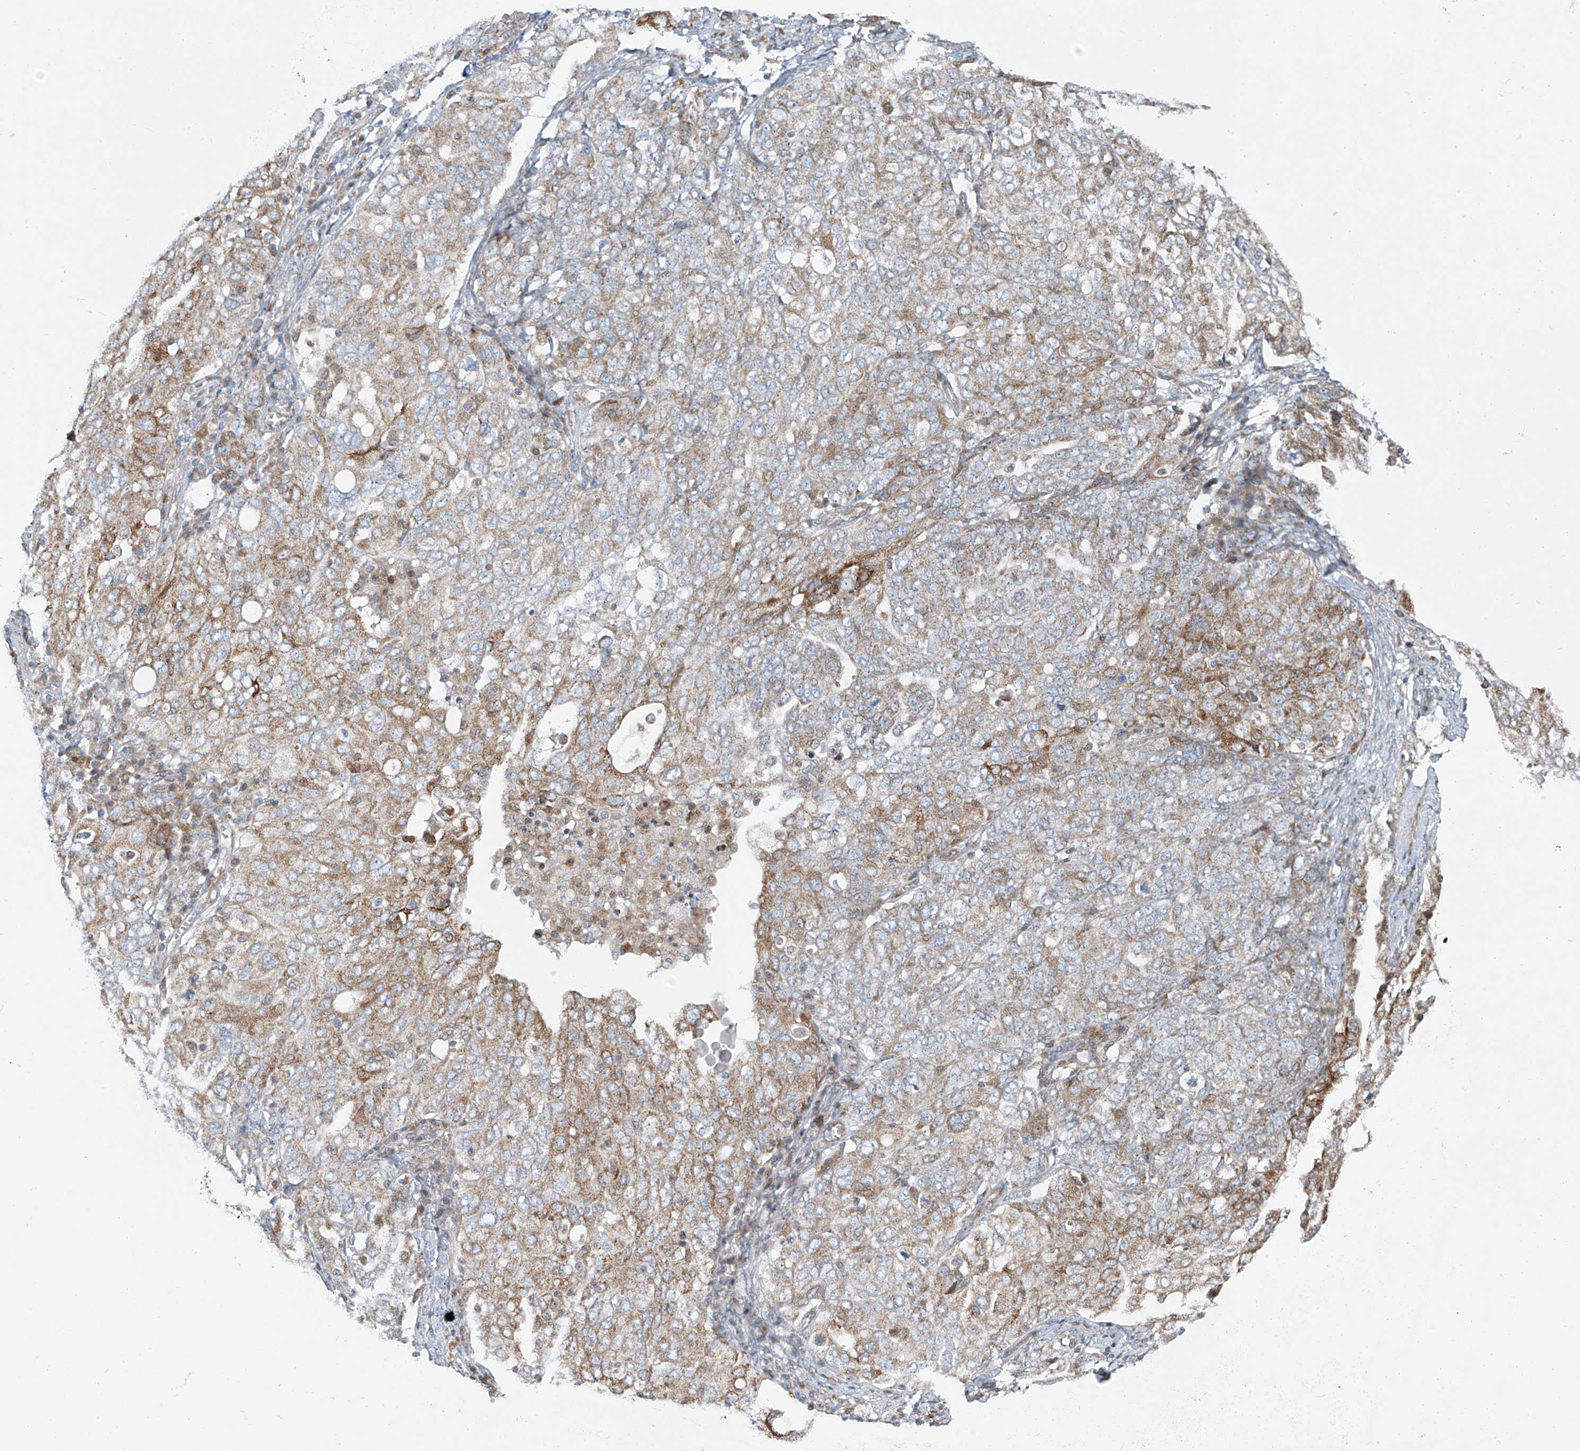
{"staining": {"intensity": "moderate", "quantity": "25%-75%", "location": "cytoplasmic/membranous"}, "tissue": "ovarian cancer", "cell_type": "Tumor cells", "image_type": "cancer", "snomed": [{"axis": "morphology", "description": "Carcinoma, endometroid"}, {"axis": "topography", "description": "Ovary"}], "caption": "The photomicrograph demonstrates staining of ovarian cancer, revealing moderate cytoplasmic/membranous protein expression (brown color) within tumor cells.", "gene": "HIC2", "patient": {"sex": "female", "age": 62}}